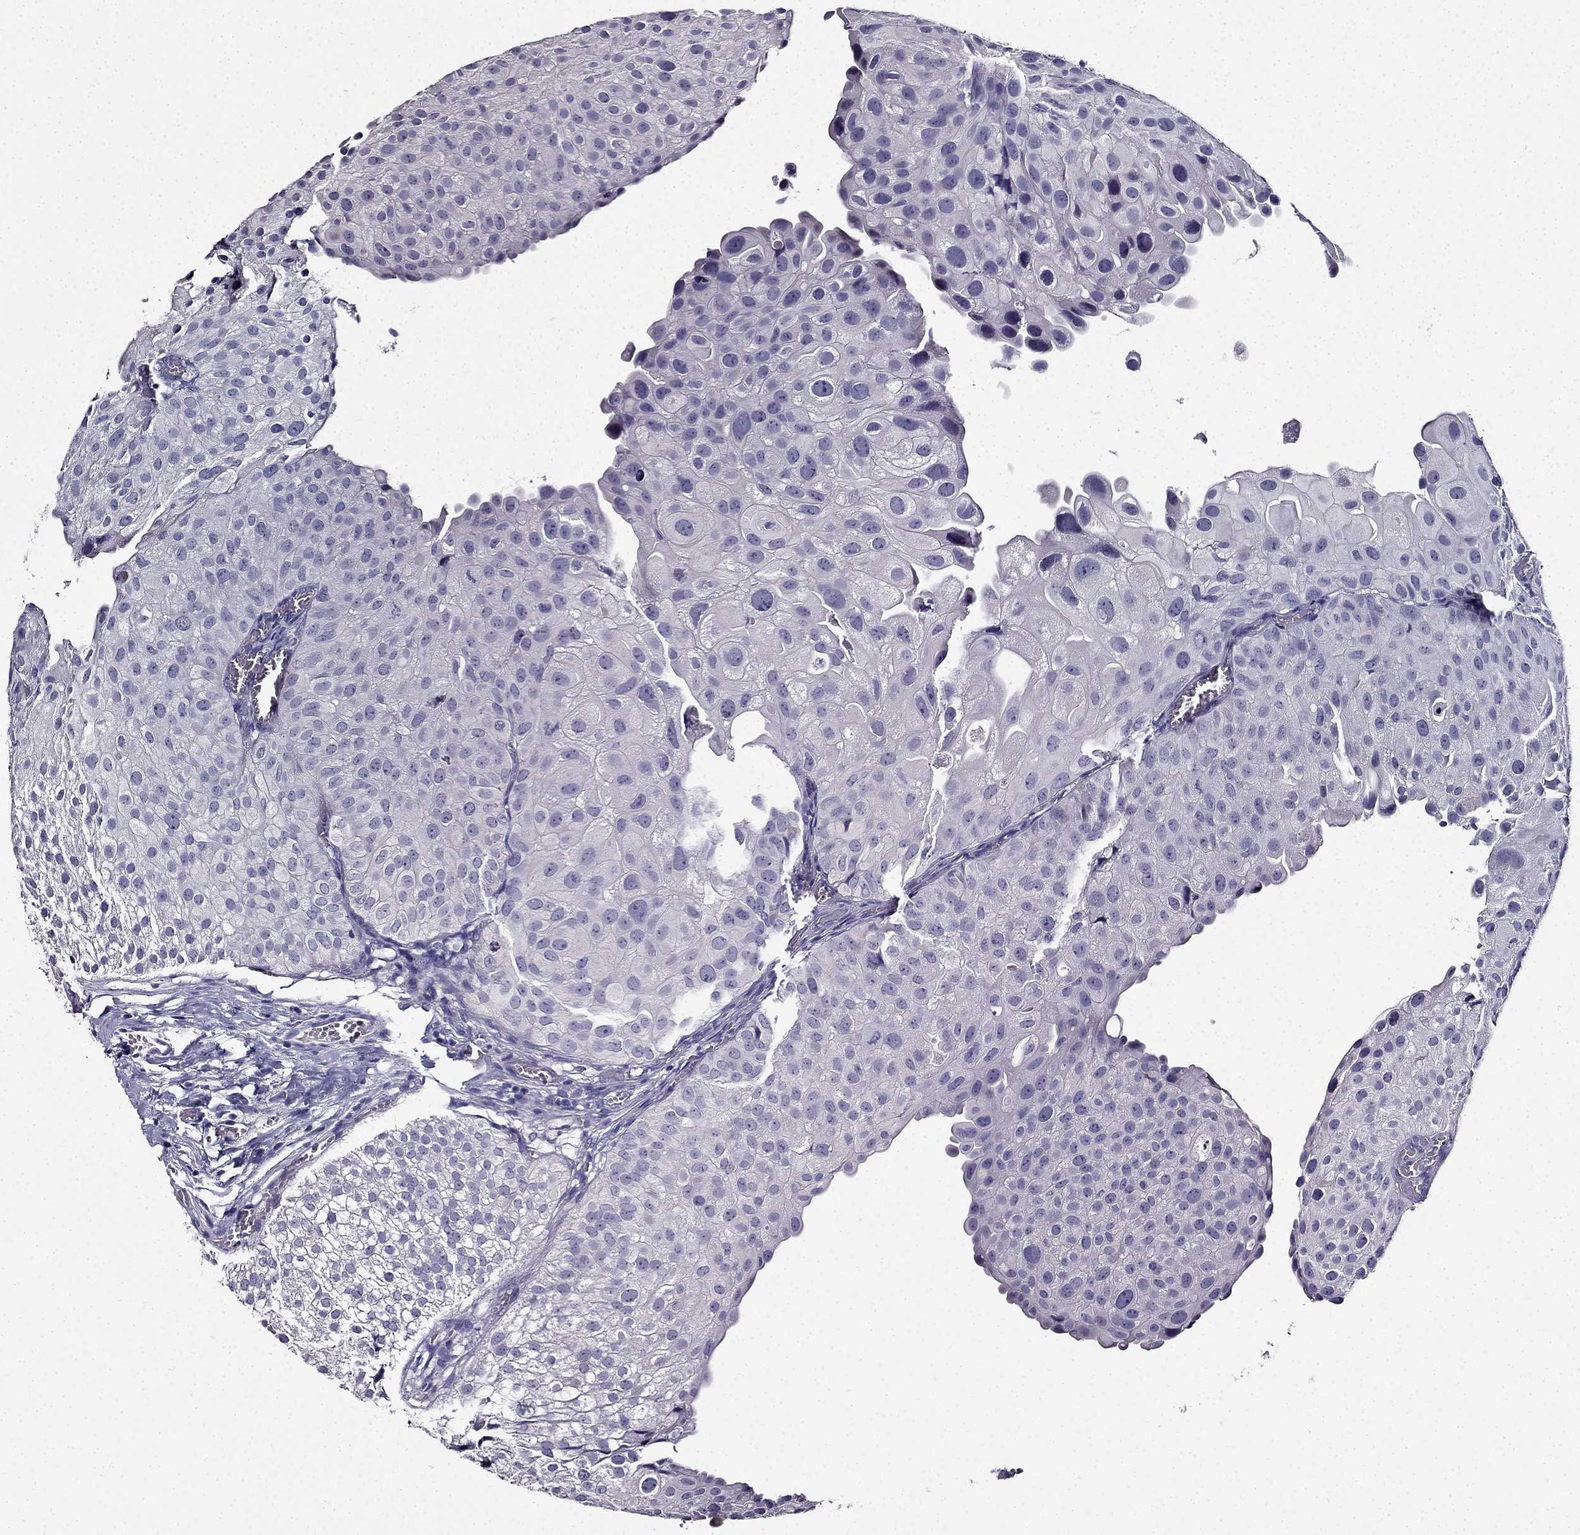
{"staining": {"intensity": "negative", "quantity": "none", "location": "none"}, "tissue": "urothelial cancer", "cell_type": "Tumor cells", "image_type": "cancer", "snomed": [{"axis": "morphology", "description": "Urothelial carcinoma, Low grade"}, {"axis": "topography", "description": "Urinary bladder"}], "caption": "There is no significant positivity in tumor cells of low-grade urothelial carcinoma.", "gene": "TMEM266", "patient": {"sex": "female", "age": 78}}